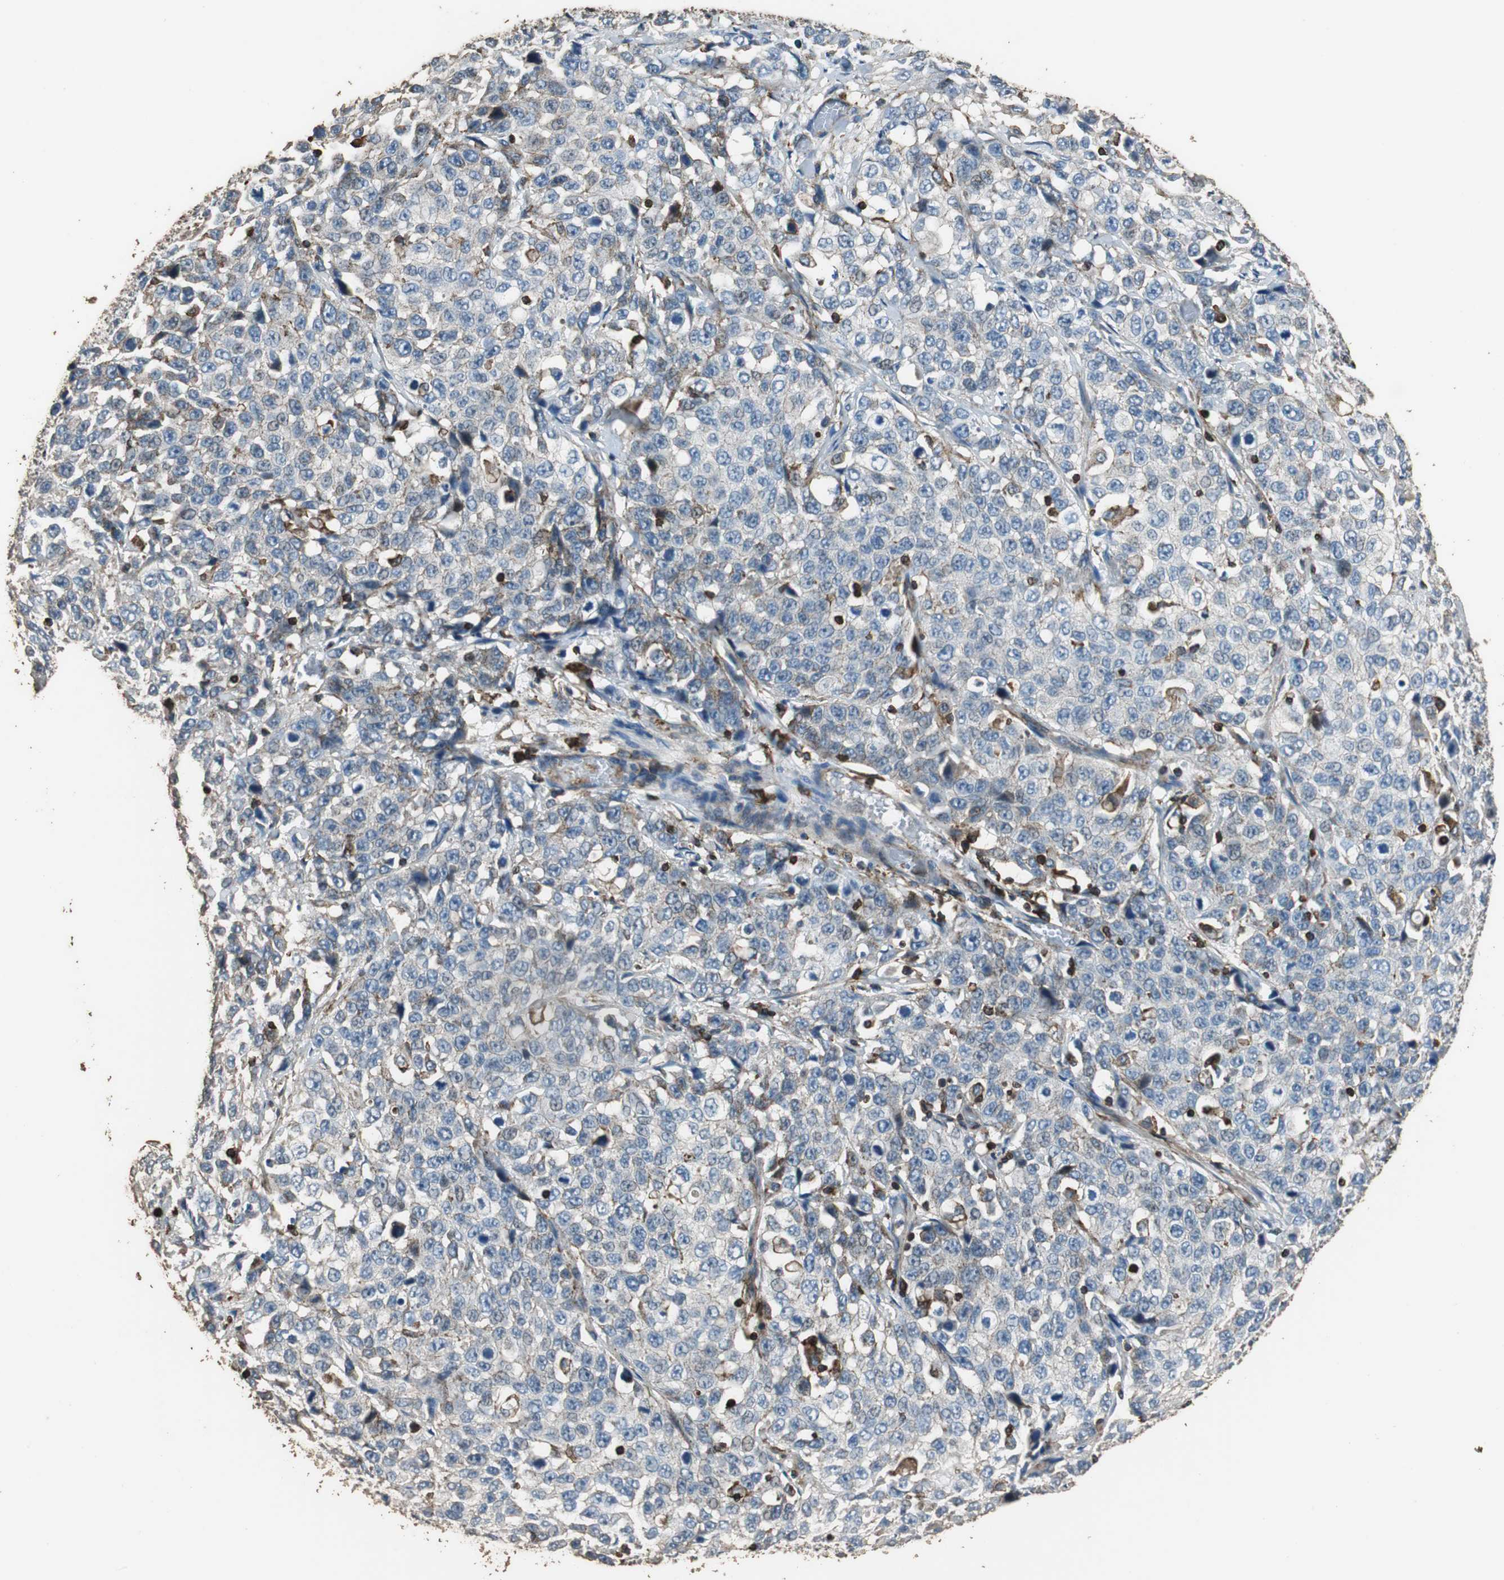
{"staining": {"intensity": "weak", "quantity": "25%-75%", "location": "cytoplasmic/membranous"}, "tissue": "stomach cancer", "cell_type": "Tumor cells", "image_type": "cancer", "snomed": [{"axis": "morphology", "description": "Normal tissue, NOS"}, {"axis": "morphology", "description": "Adenocarcinoma, NOS"}, {"axis": "topography", "description": "Stomach"}], "caption": "Human stomach cancer (adenocarcinoma) stained with a brown dye demonstrates weak cytoplasmic/membranous positive staining in about 25%-75% of tumor cells.", "gene": "PRKRA", "patient": {"sex": "male", "age": 48}}